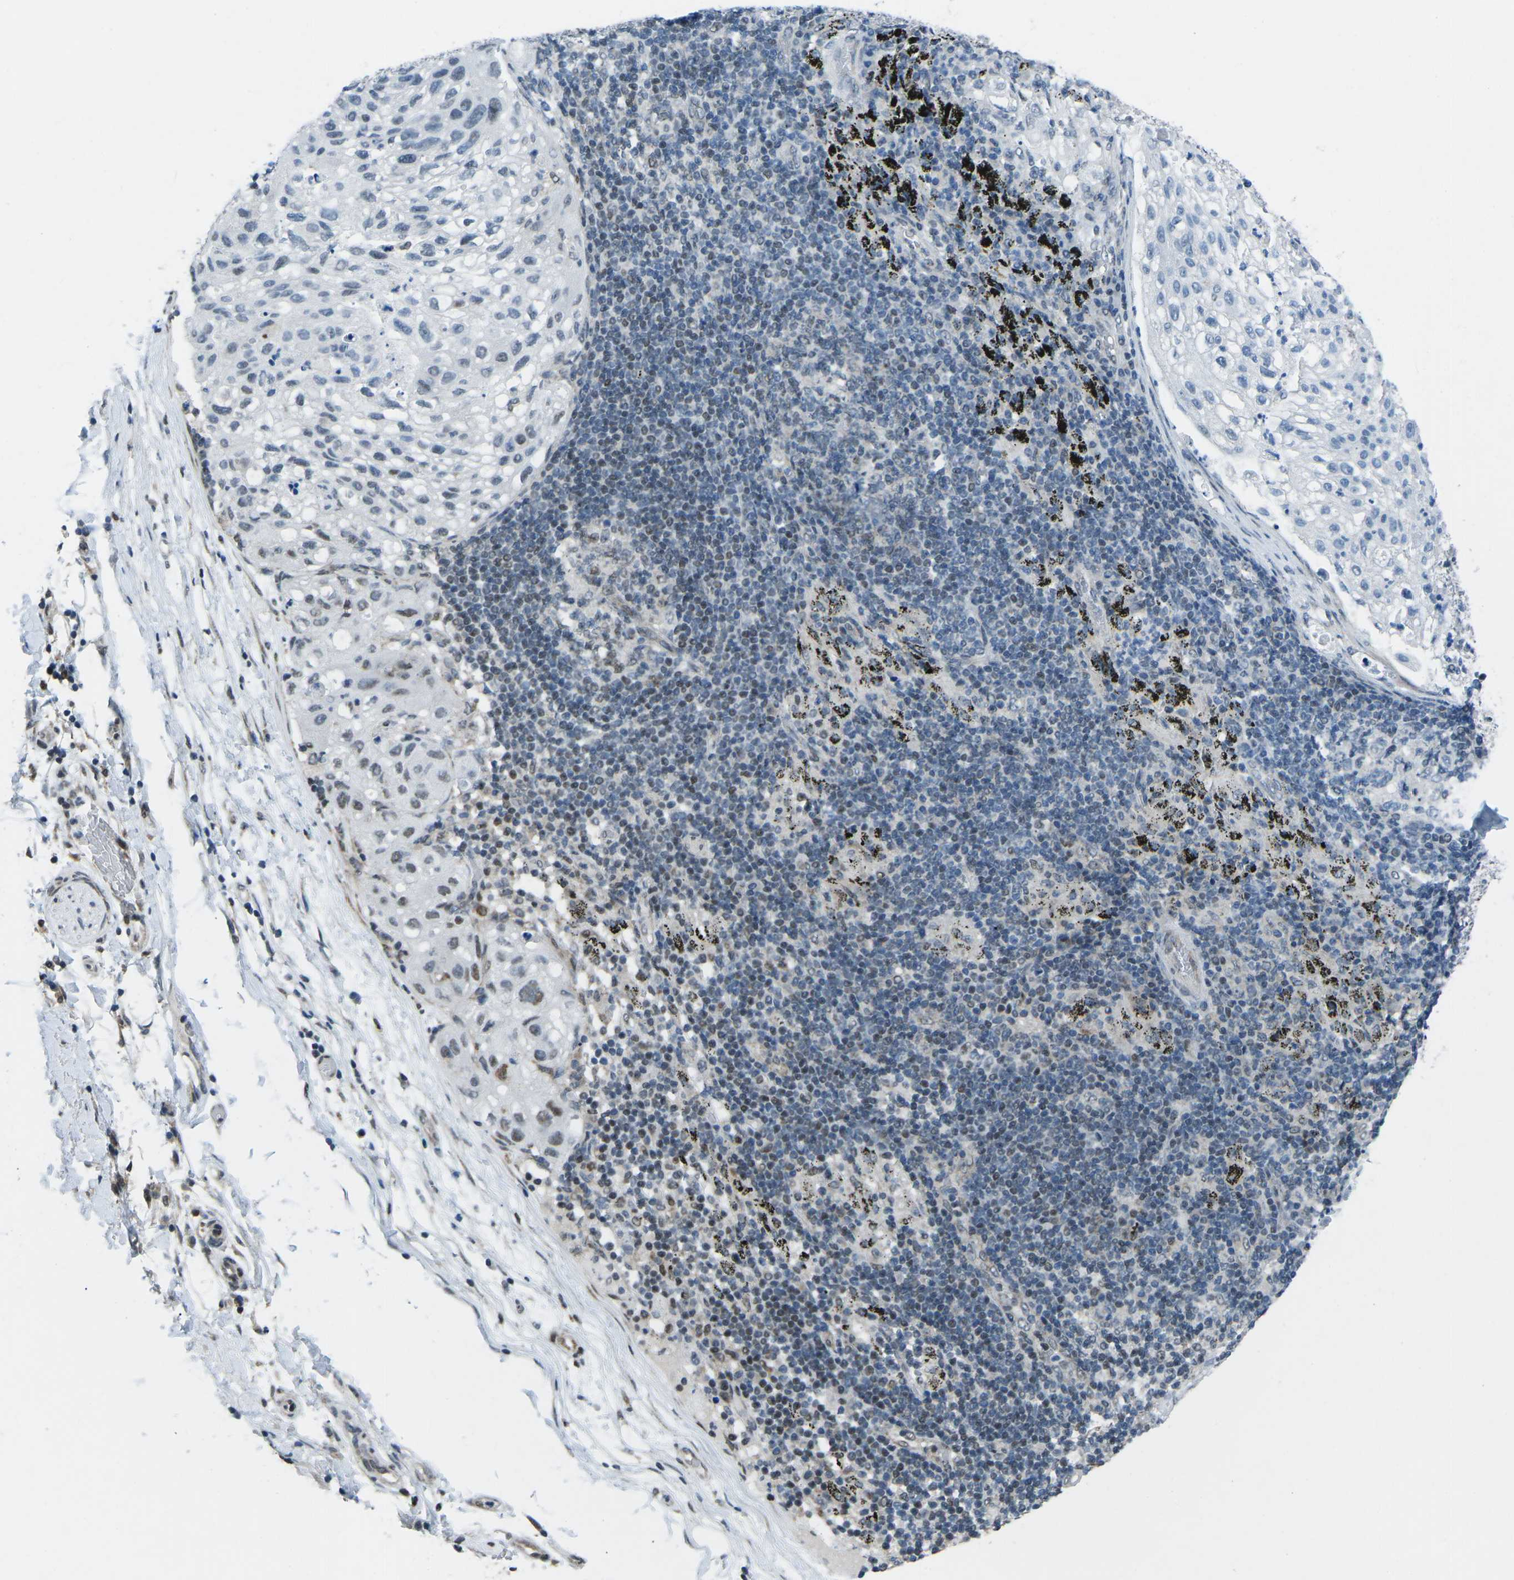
{"staining": {"intensity": "weak", "quantity": "<25%", "location": "nuclear"}, "tissue": "lung cancer", "cell_type": "Tumor cells", "image_type": "cancer", "snomed": [{"axis": "morphology", "description": "Inflammation, NOS"}, {"axis": "morphology", "description": "Squamous cell carcinoma, NOS"}, {"axis": "topography", "description": "Lymph node"}, {"axis": "topography", "description": "Soft tissue"}, {"axis": "topography", "description": "Lung"}], "caption": "Immunohistochemical staining of human squamous cell carcinoma (lung) demonstrates no significant positivity in tumor cells.", "gene": "MBNL1", "patient": {"sex": "male", "age": 66}}